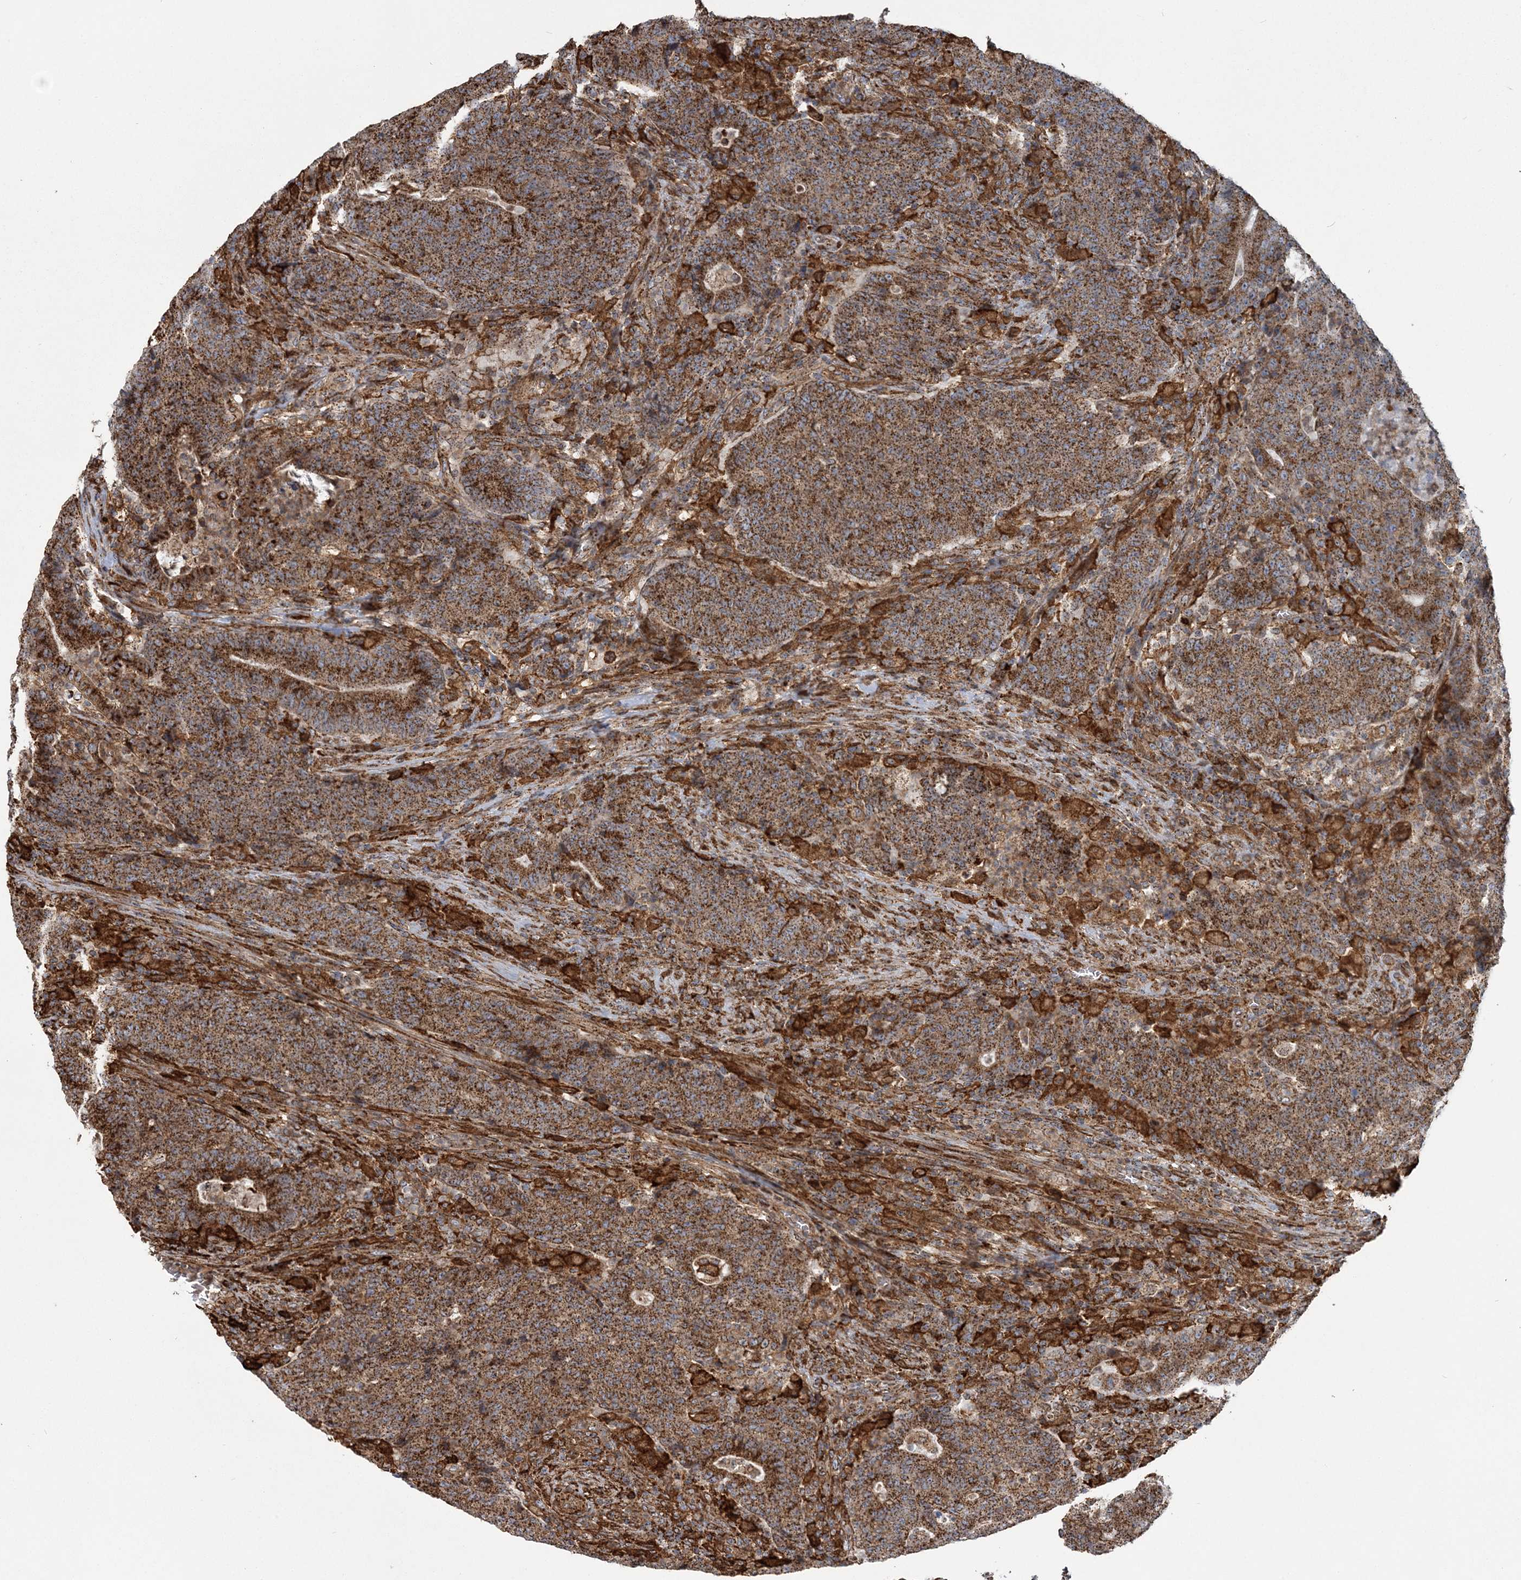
{"staining": {"intensity": "strong", "quantity": ">75%", "location": "cytoplasmic/membranous"}, "tissue": "colorectal cancer", "cell_type": "Tumor cells", "image_type": "cancer", "snomed": [{"axis": "morphology", "description": "Adenocarcinoma, NOS"}, {"axis": "topography", "description": "Colon"}], "caption": "This micrograph demonstrates immunohistochemistry (IHC) staining of colorectal cancer (adenocarcinoma), with high strong cytoplasmic/membranous positivity in approximately >75% of tumor cells.", "gene": "TRAF3IP2", "patient": {"sex": "female", "age": 75}}